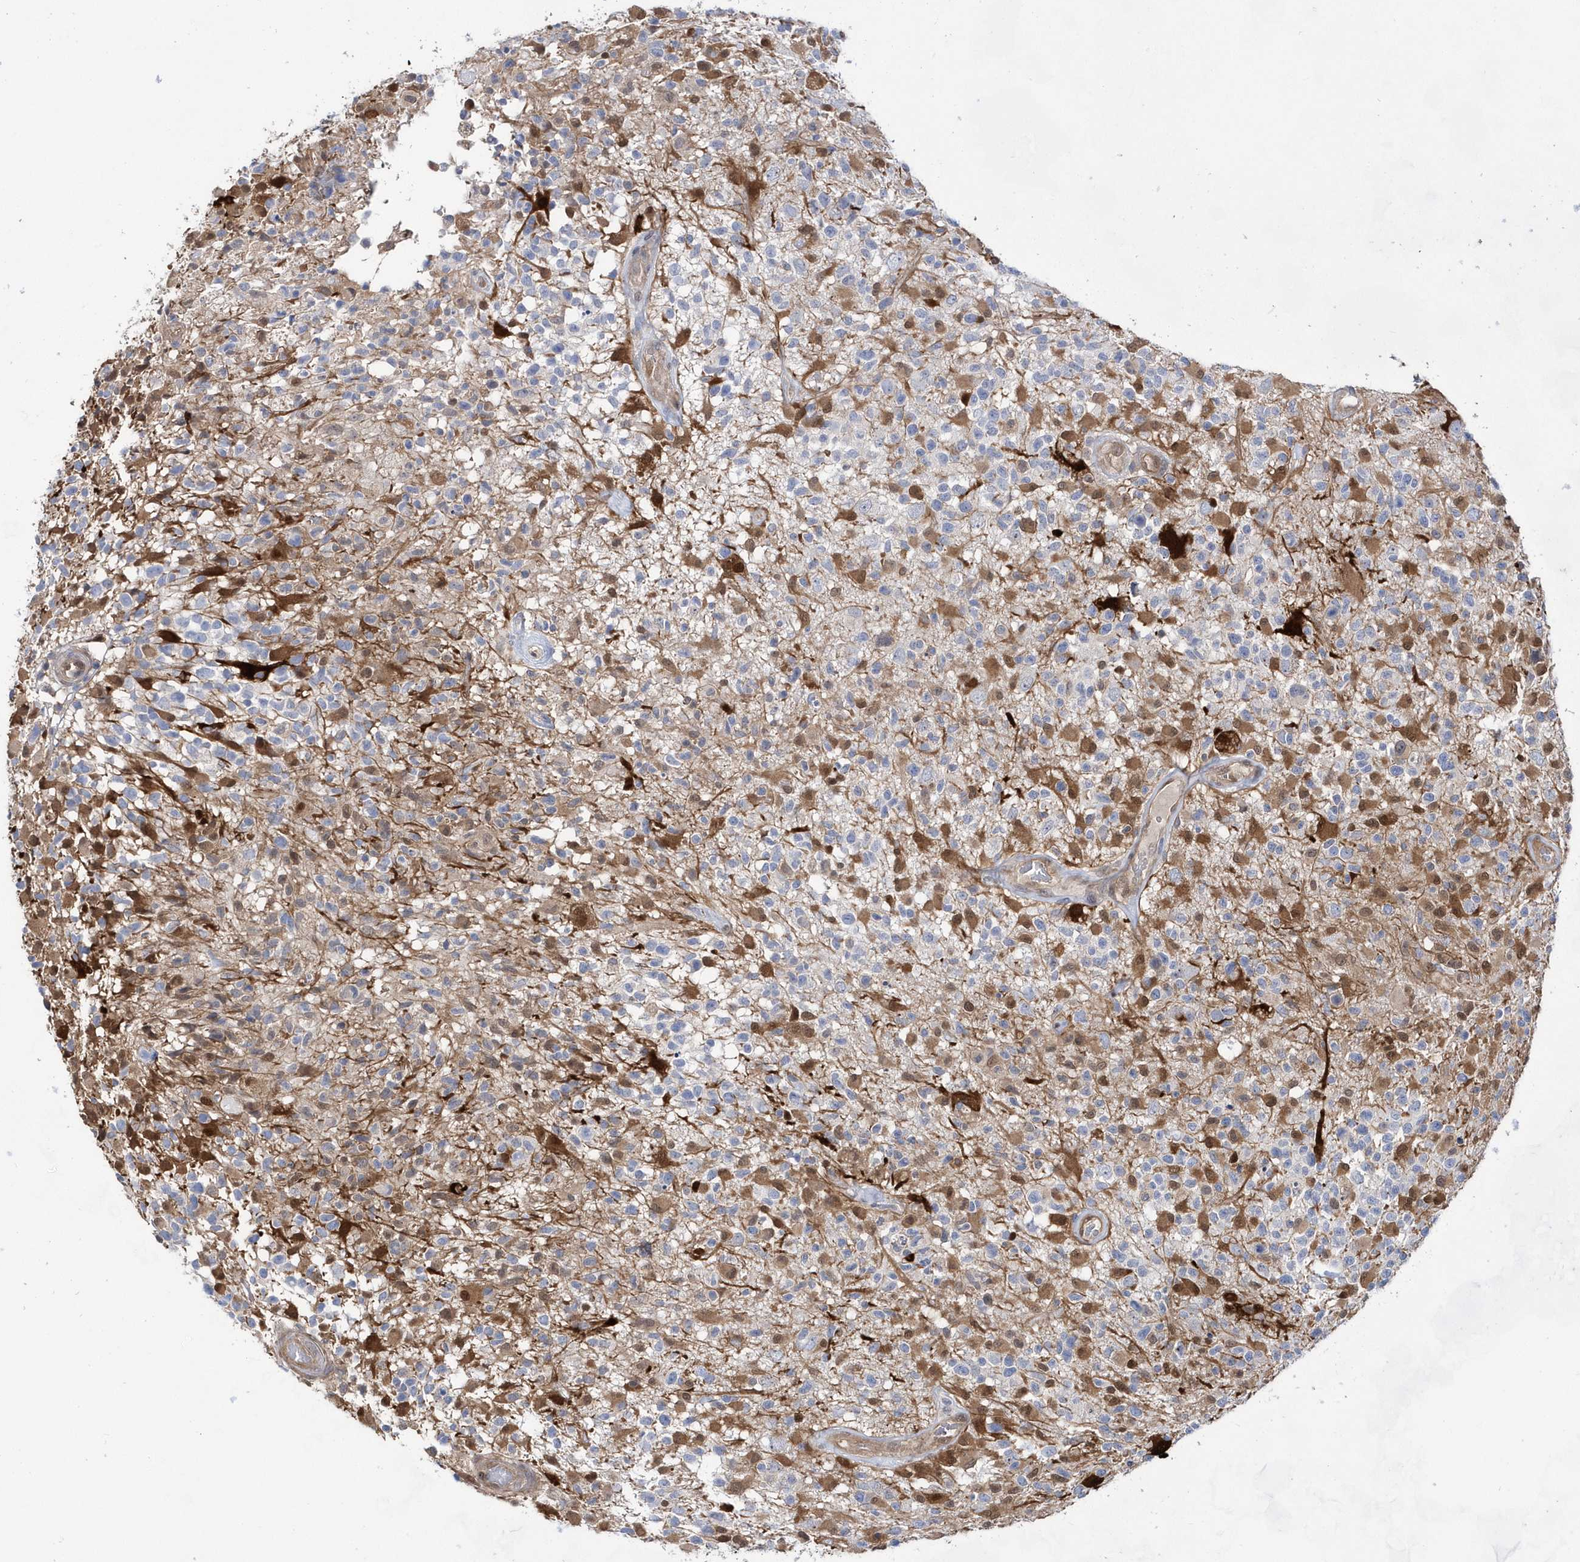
{"staining": {"intensity": "negative", "quantity": "none", "location": "none"}, "tissue": "glioma", "cell_type": "Tumor cells", "image_type": "cancer", "snomed": [{"axis": "morphology", "description": "Glioma, malignant, High grade"}, {"axis": "morphology", "description": "Glioblastoma, NOS"}, {"axis": "topography", "description": "Brain"}], "caption": "Glioblastoma stained for a protein using IHC demonstrates no expression tumor cells.", "gene": "BDH2", "patient": {"sex": "male", "age": 60}}